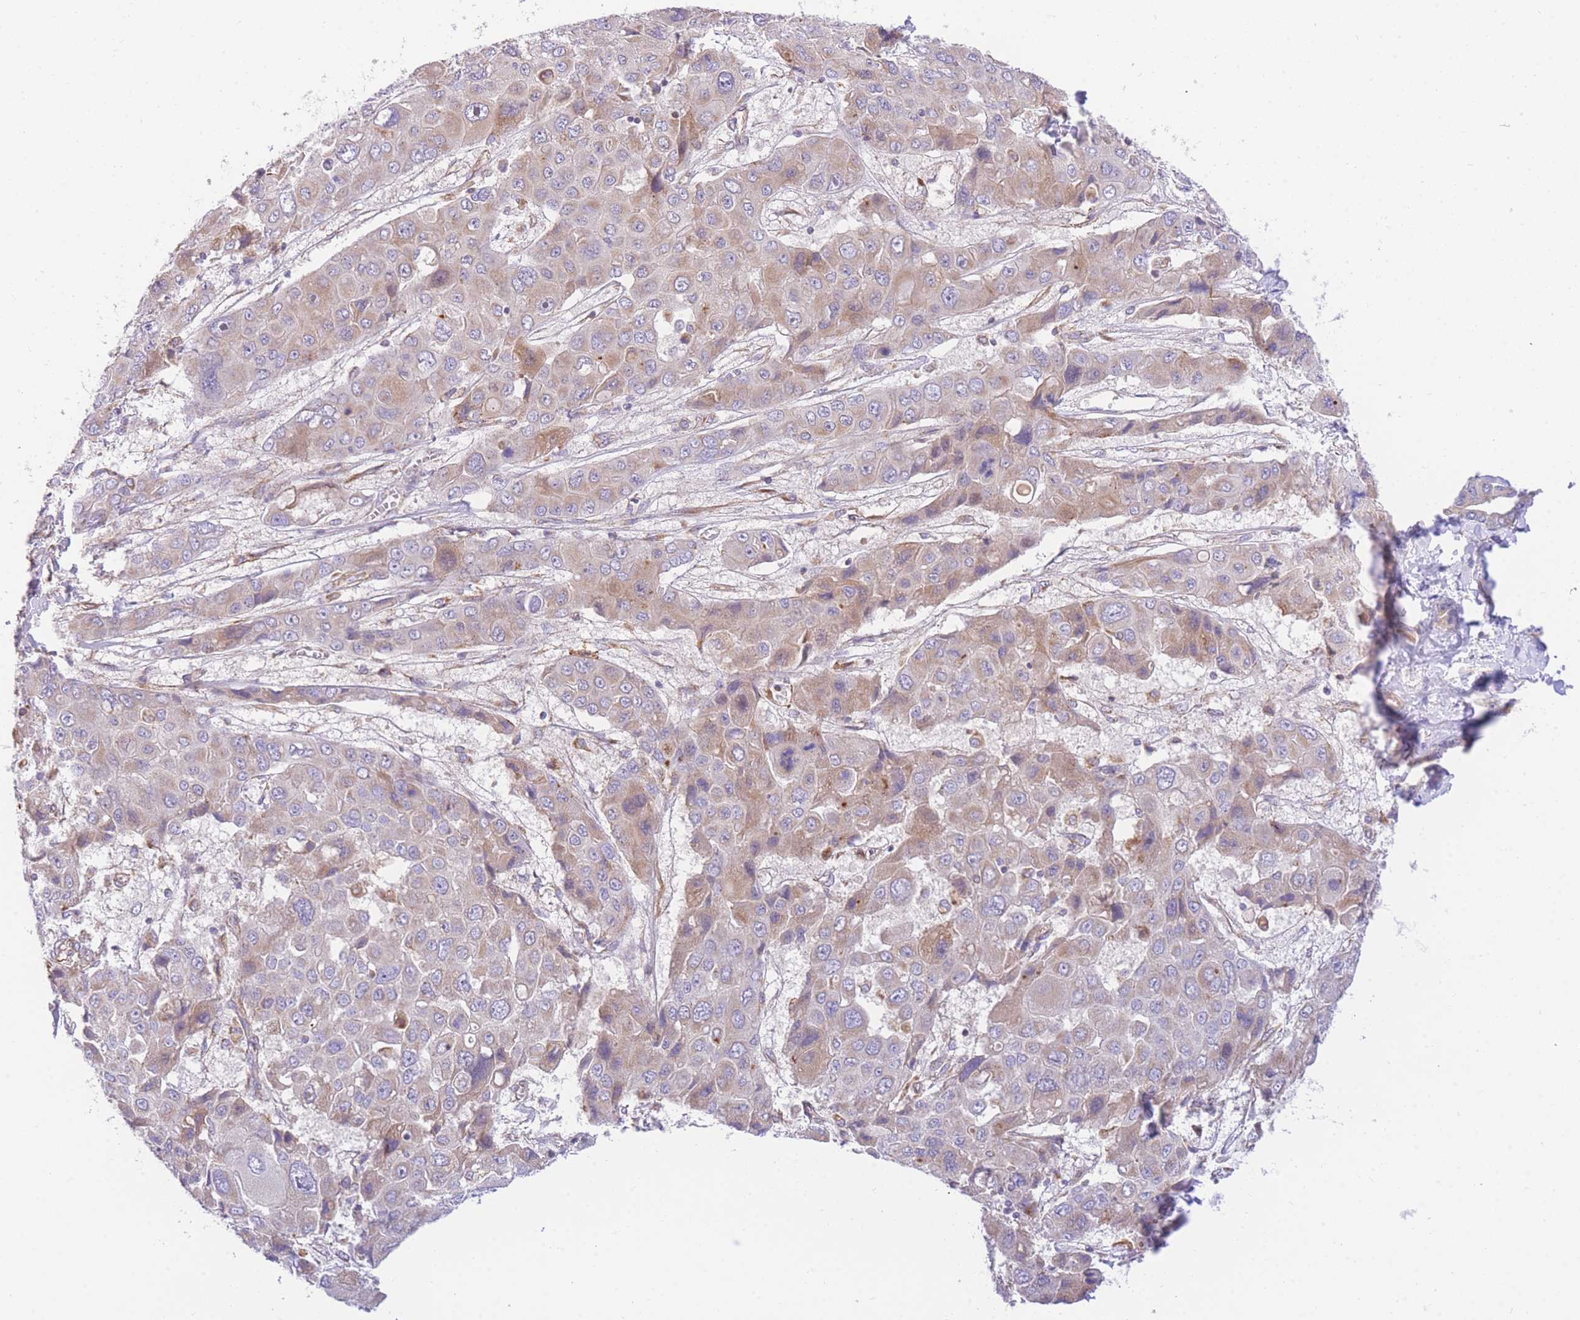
{"staining": {"intensity": "weak", "quantity": "25%-75%", "location": "cytoplasmic/membranous"}, "tissue": "liver cancer", "cell_type": "Tumor cells", "image_type": "cancer", "snomed": [{"axis": "morphology", "description": "Cholangiocarcinoma"}, {"axis": "topography", "description": "Liver"}], "caption": "High-power microscopy captured an IHC micrograph of liver cancer, revealing weak cytoplasmic/membranous expression in about 25%-75% of tumor cells. Using DAB (brown) and hematoxylin (blue) stains, captured at high magnification using brightfield microscopy.", "gene": "MTRES1", "patient": {"sex": "male", "age": 67}}